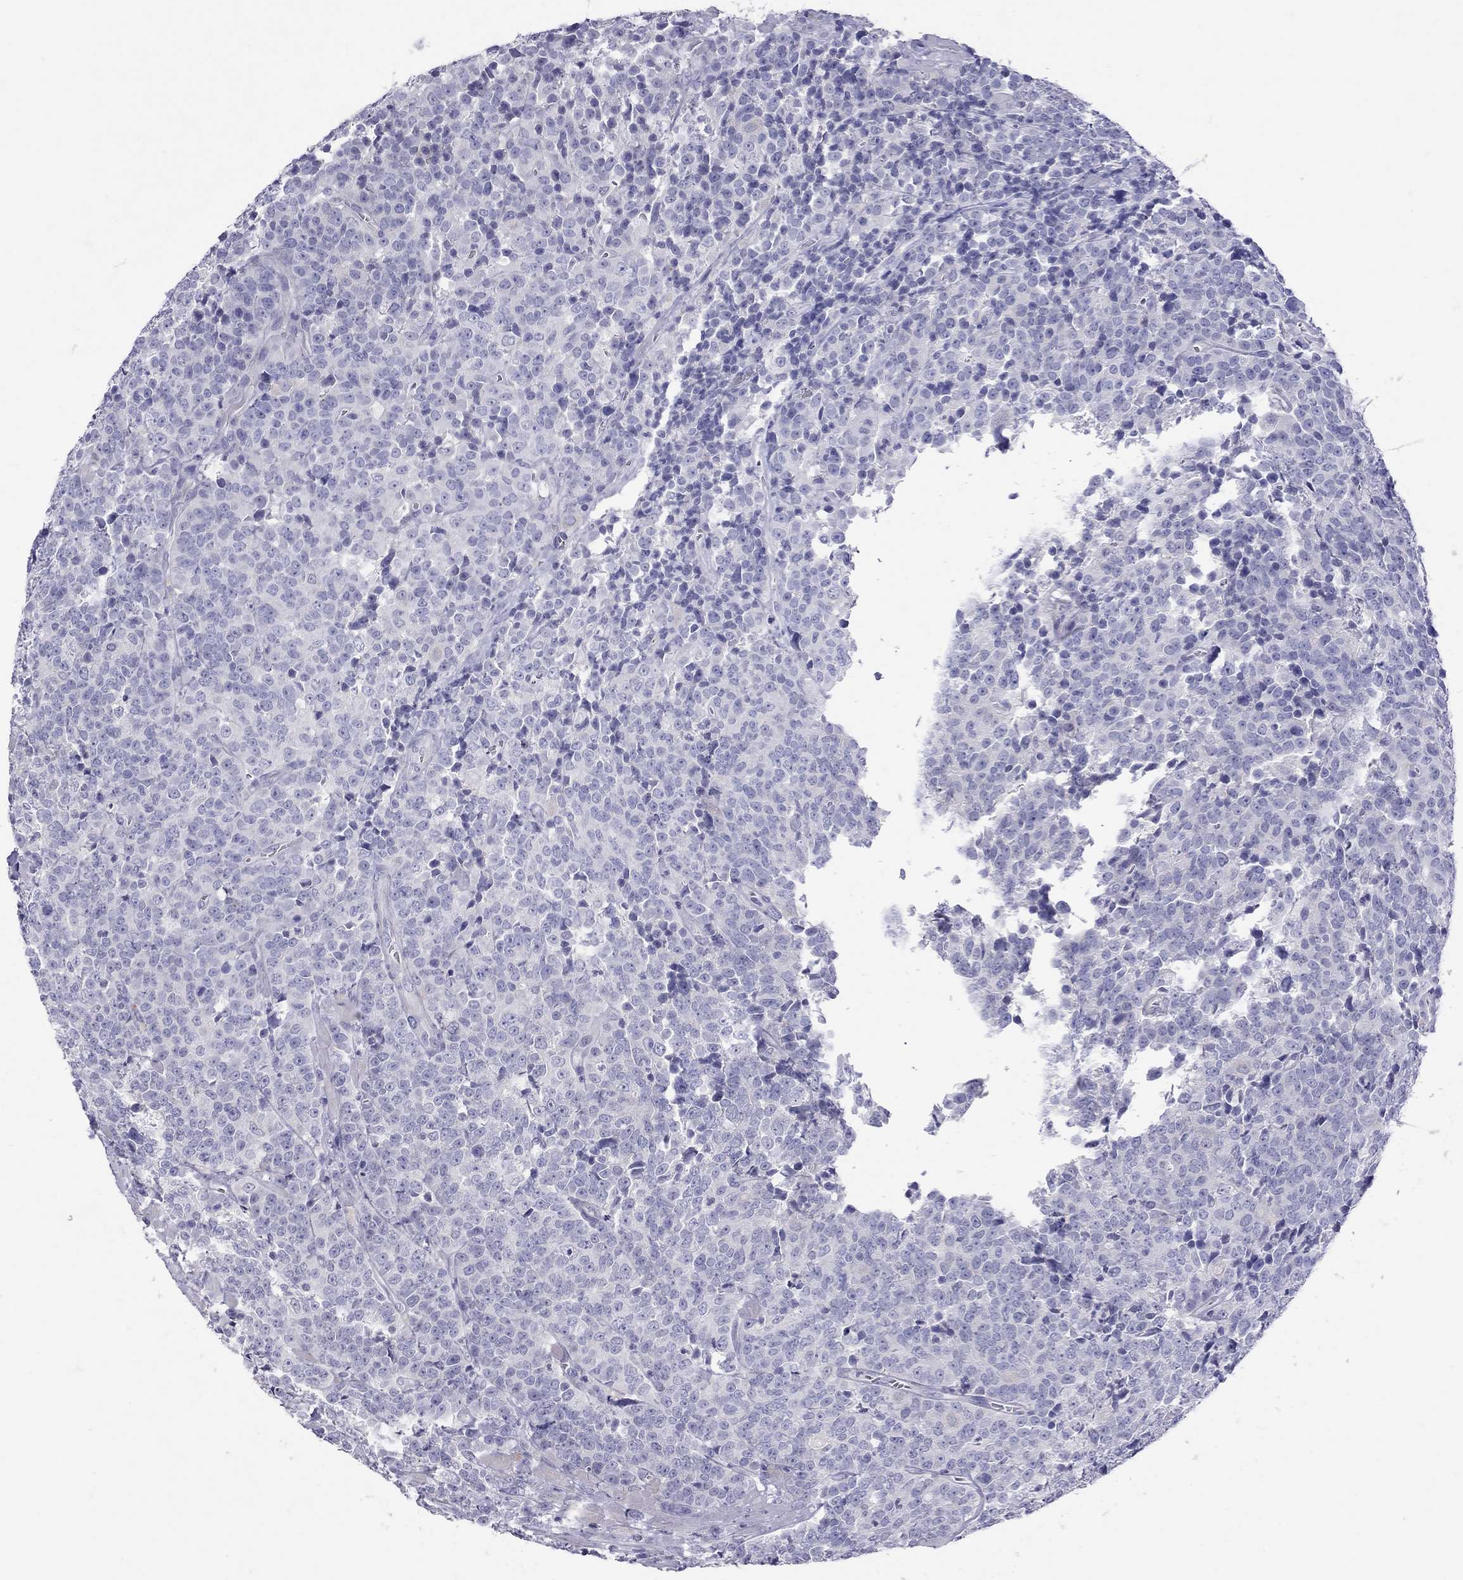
{"staining": {"intensity": "negative", "quantity": "none", "location": "none"}, "tissue": "prostate cancer", "cell_type": "Tumor cells", "image_type": "cancer", "snomed": [{"axis": "morphology", "description": "Adenocarcinoma, NOS"}, {"axis": "topography", "description": "Prostate"}], "caption": "Prostate cancer was stained to show a protein in brown. There is no significant staining in tumor cells.", "gene": "MUC16", "patient": {"sex": "male", "age": 67}}